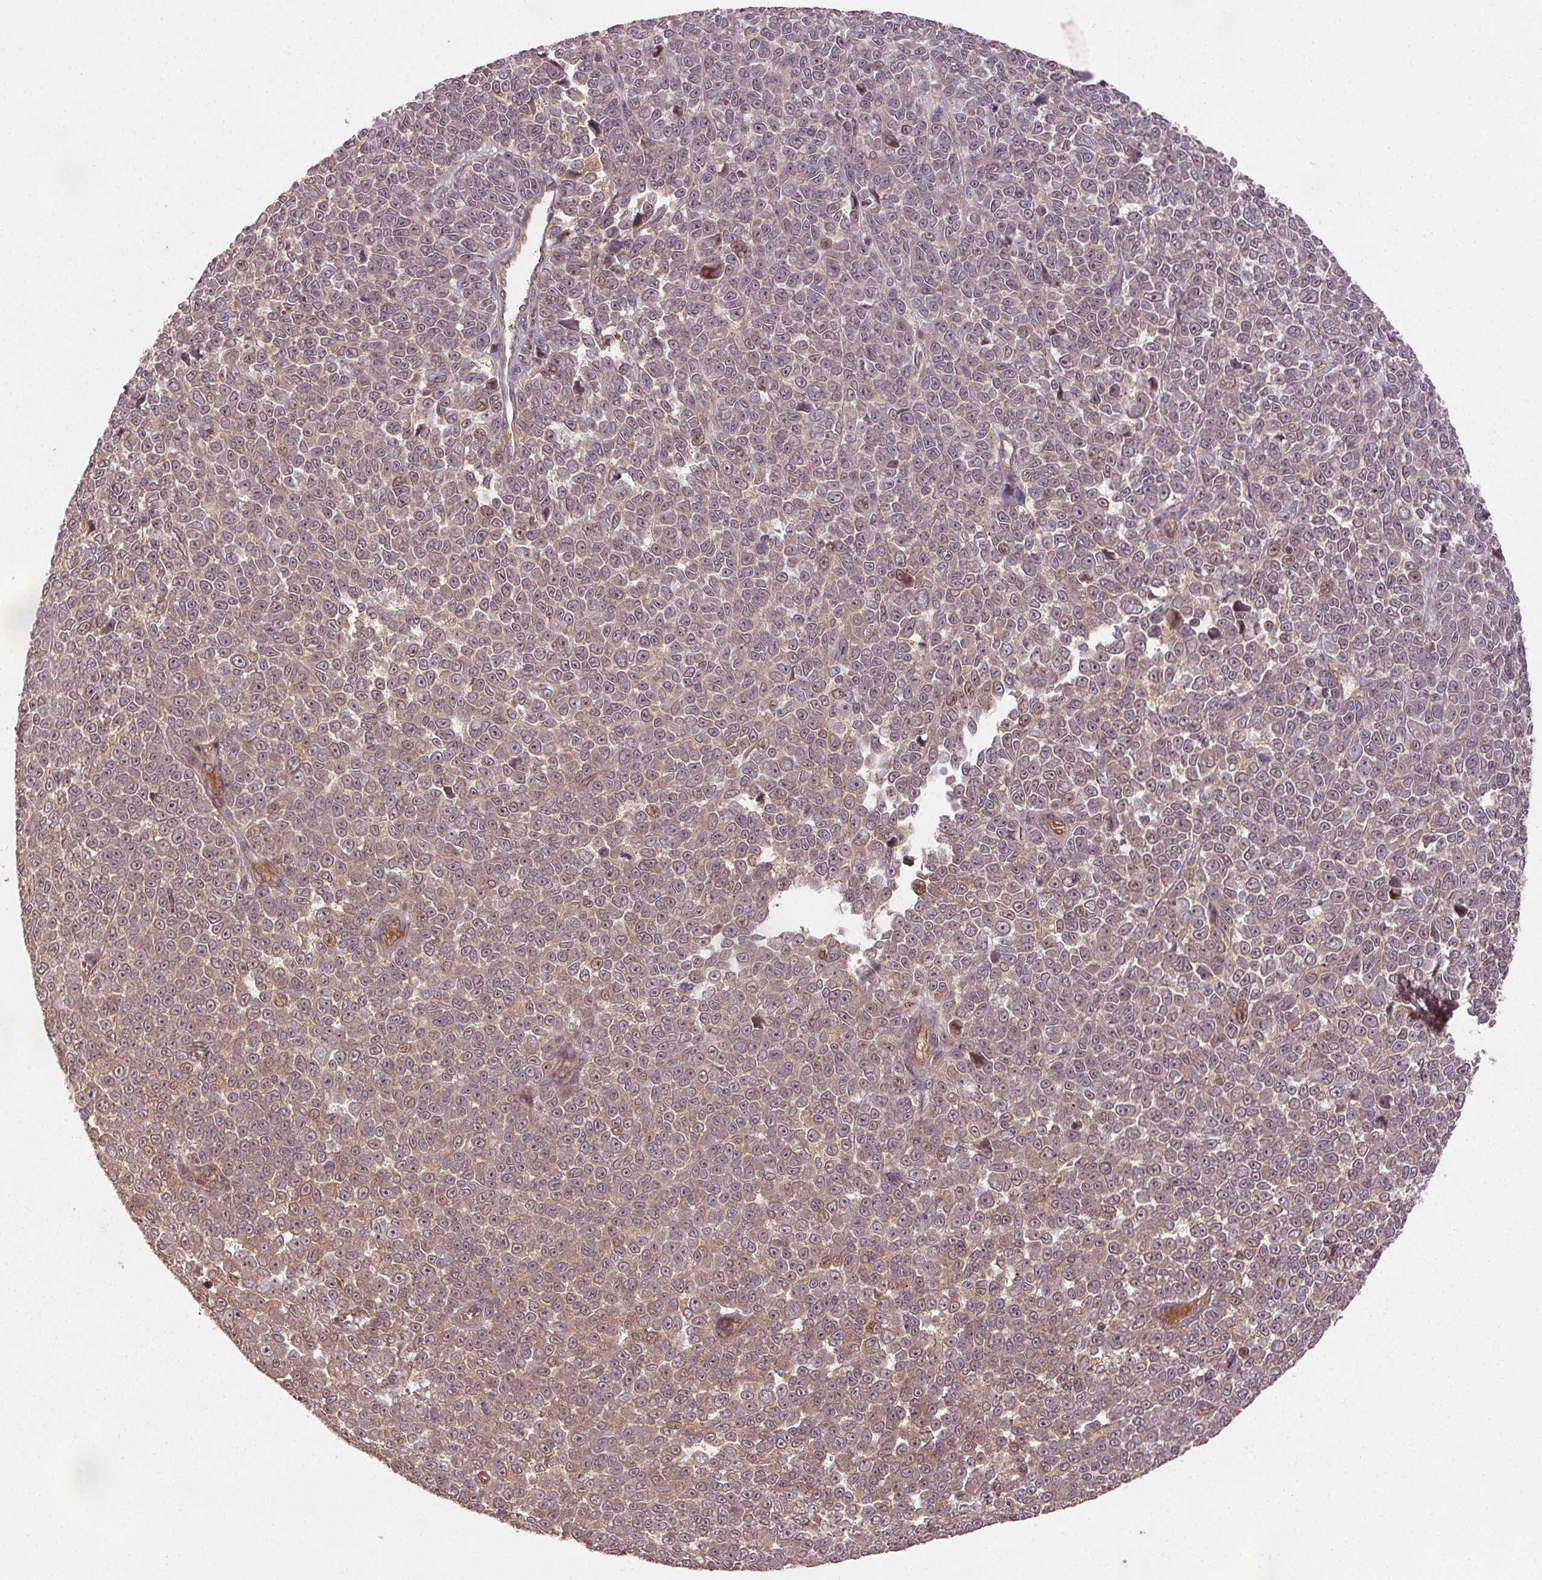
{"staining": {"intensity": "weak", "quantity": "25%-75%", "location": "cytoplasmic/membranous"}, "tissue": "melanoma", "cell_type": "Tumor cells", "image_type": "cancer", "snomed": [{"axis": "morphology", "description": "Malignant melanoma, NOS"}, {"axis": "topography", "description": "Skin"}], "caption": "Immunohistochemistry histopathology image of neoplastic tissue: melanoma stained using IHC reveals low levels of weak protein expression localized specifically in the cytoplasmic/membranous of tumor cells, appearing as a cytoplasmic/membranous brown color.", "gene": "SEC14L2", "patient": {"sex": "female", "age": 95}}